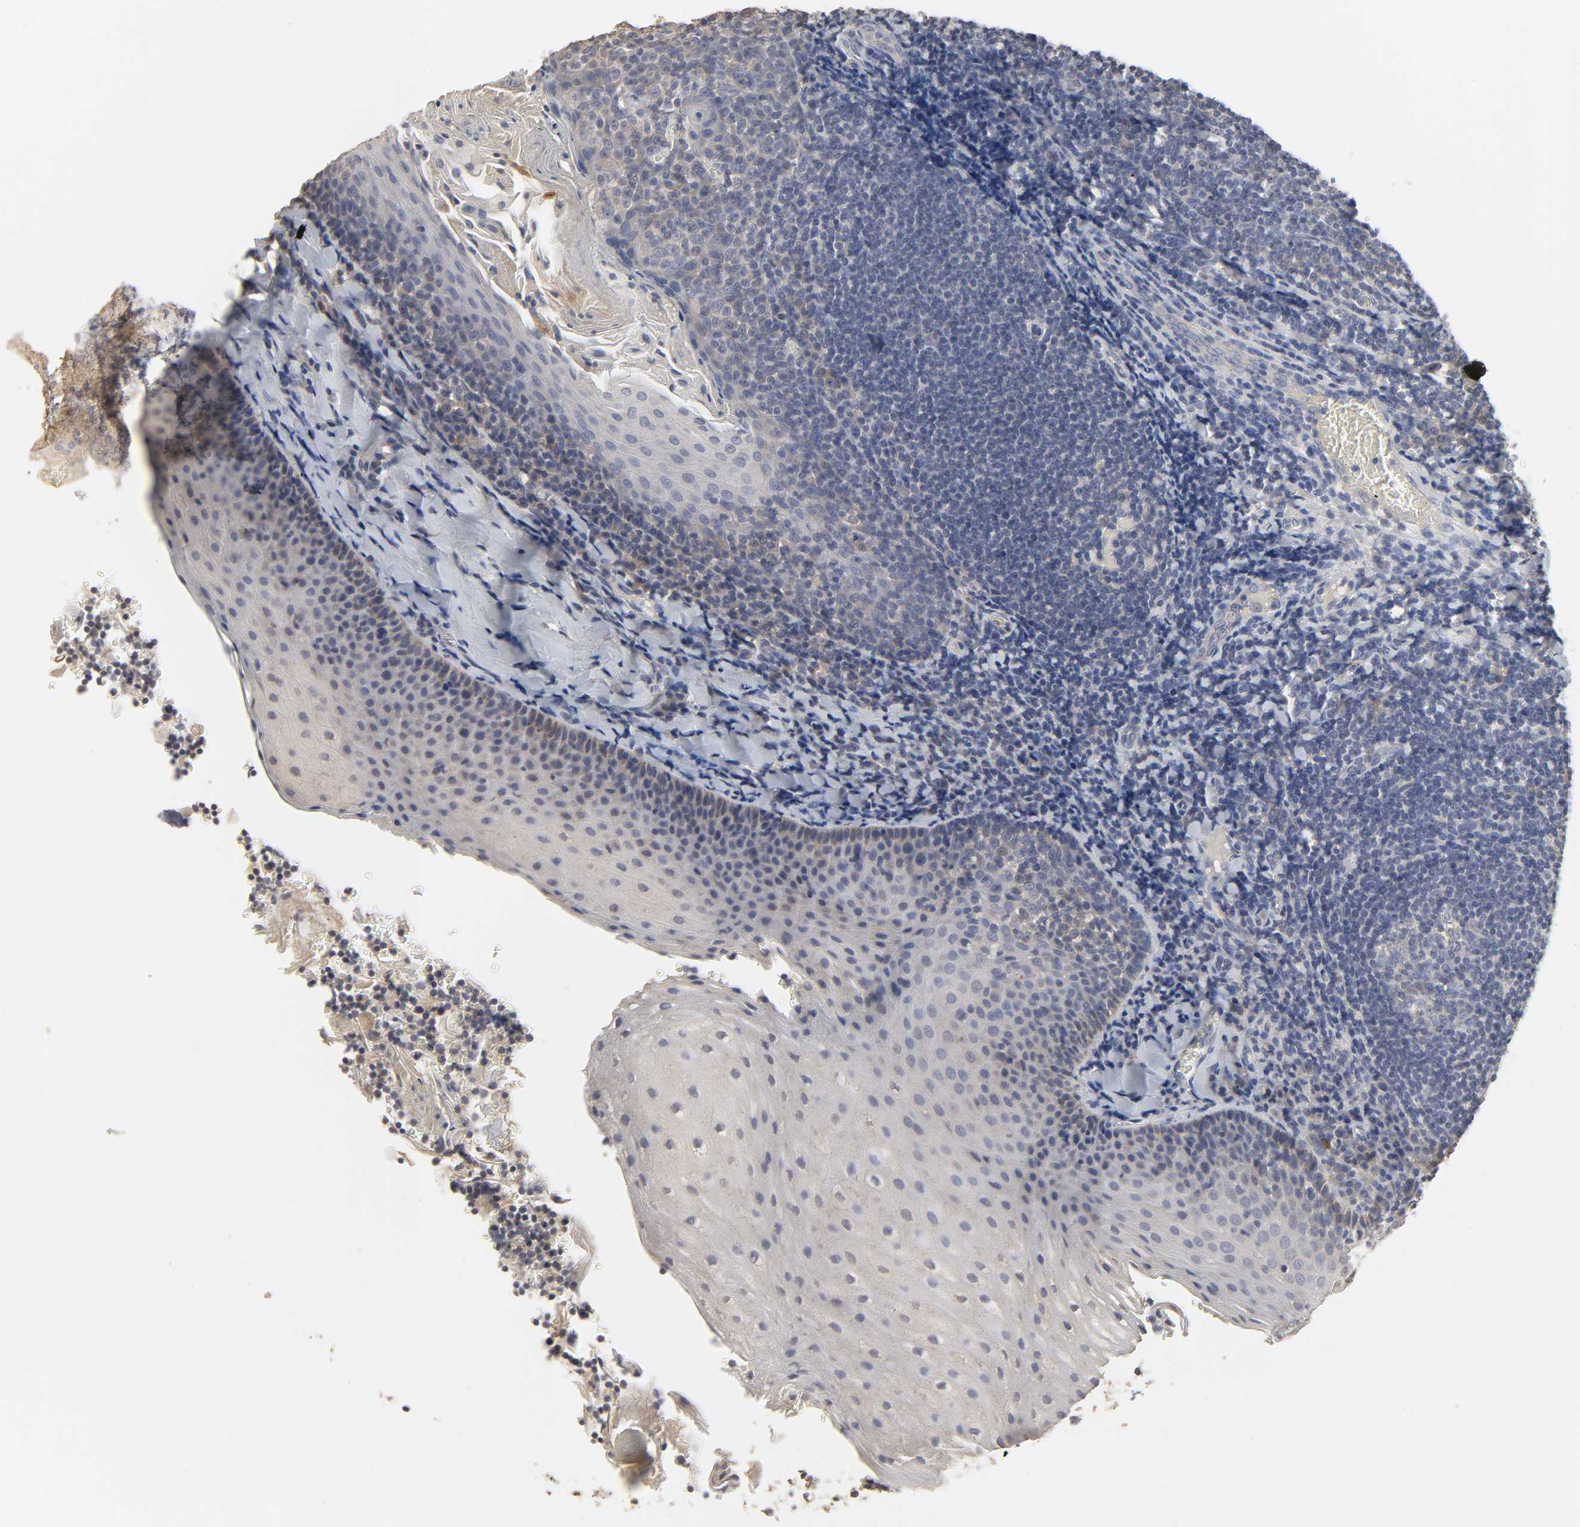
{"staining": {"intensity": "negative", "quantity": "none", "location": "none"}, "tissue": "tonsil", "cell_type": "Germinal center cells", "image_type": "normal", "snomed": [{"axis": "morphology", "description": "Normal tissue, NOS"}, {"axis": "topography", "description": "Tonsil"}], "caption": "An IHC image of normal tonsil is shown. There is no staining in germinal center cells of tonsil. The staining was performed using DAB (3,3'-diaminobenzidine) to visualize the protein expression in brown, while the nuclei were stained in blue with hematoxylin (Magnification: 20x).", "gene": "SLC10A2", "patient": {"sex": "male", "age": 31}}